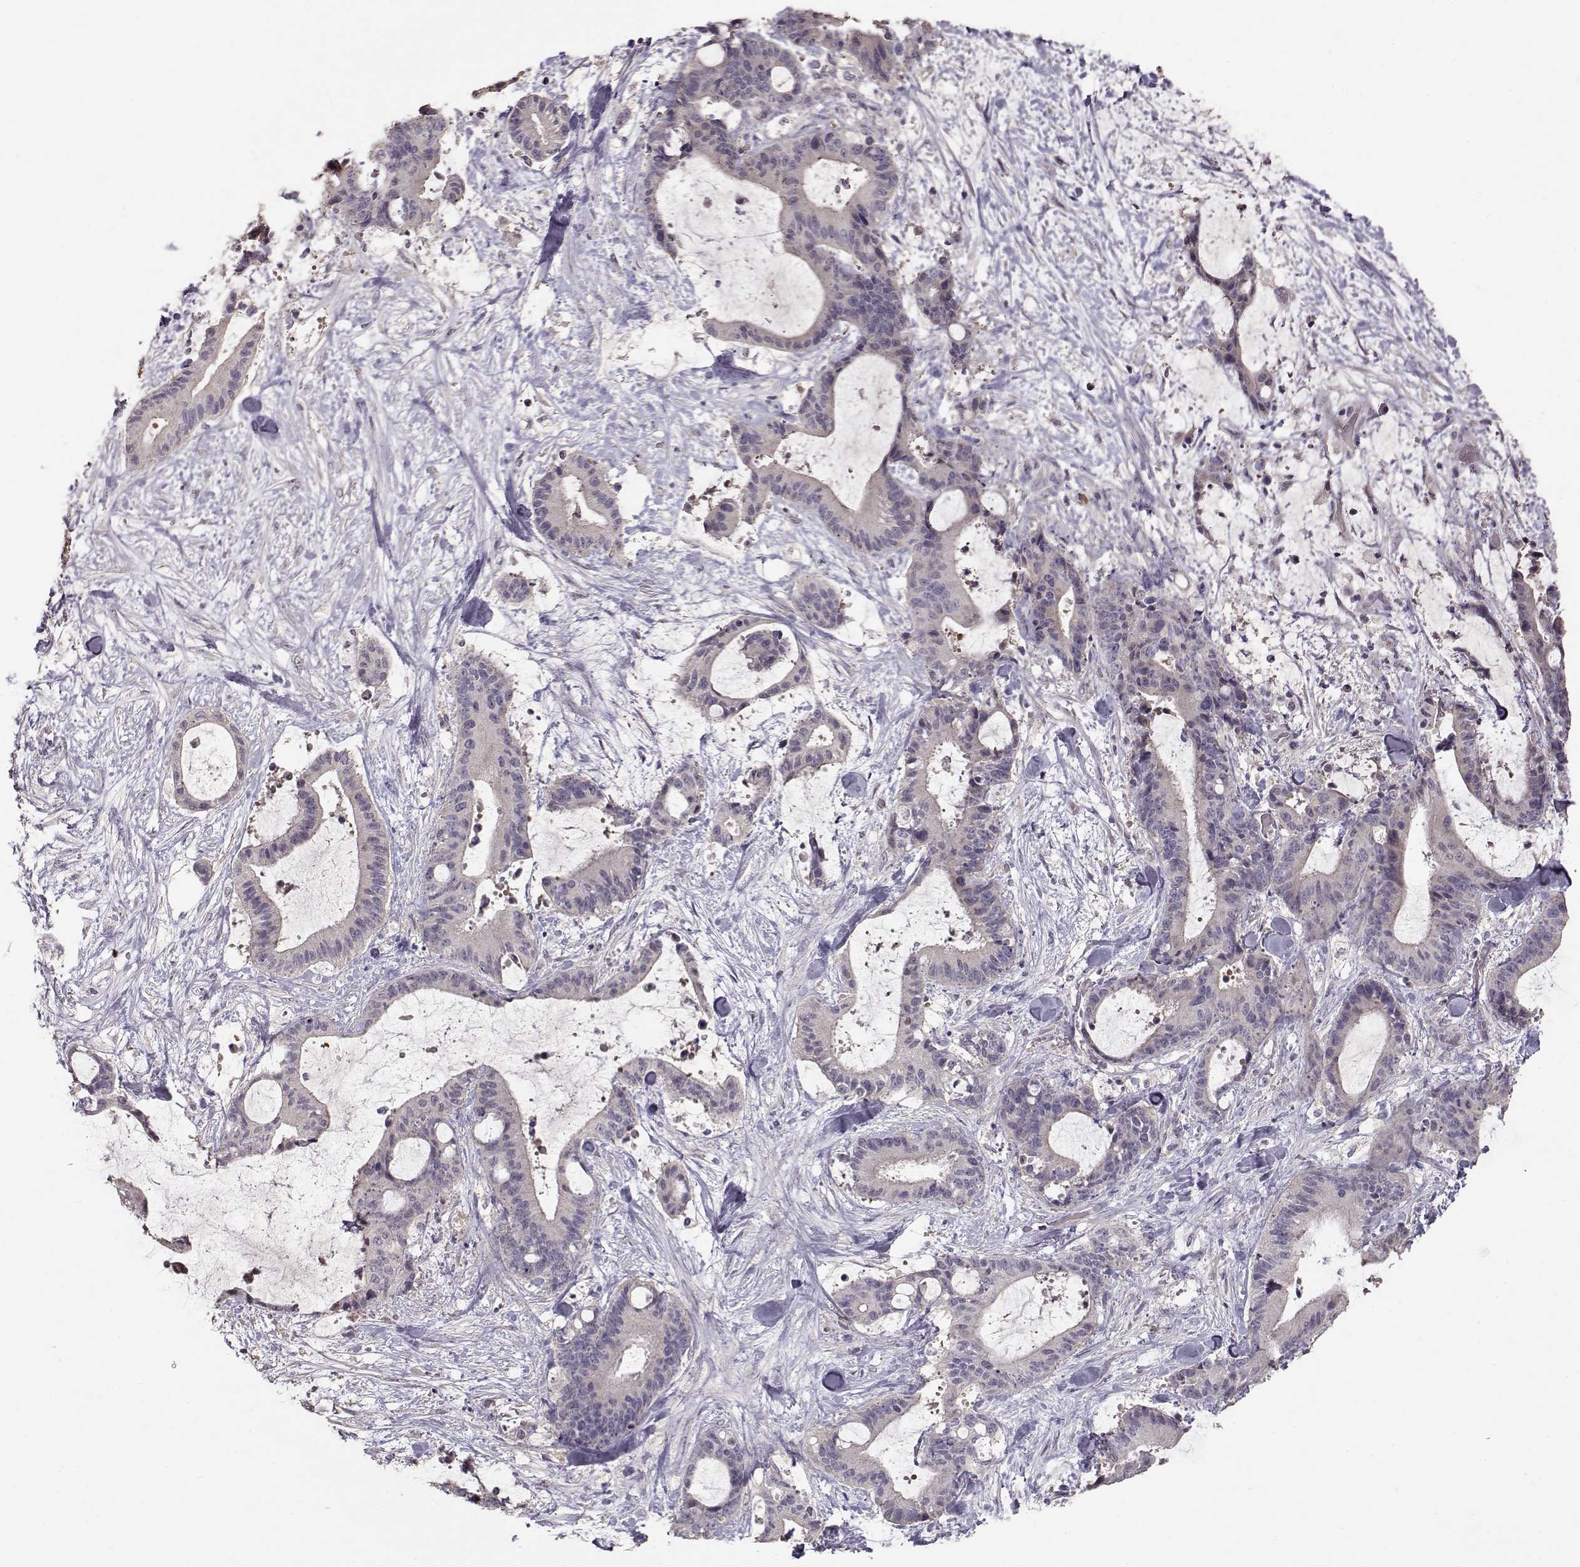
{"staining": {"intensity": "negative", "quantity": "none", "location": "none"}, "tissue": "liver cancer", "cell_type": "Tumor cells", "image_type": "cancer", "snomed": [{"axis": "morphology", "description": "Cholangiocarcinoma"}, {"axis": "topography", "description": "Liver"}], "caption": "Immunohistochemical staining of liver cancer demonstrates no significant staining in tumor cells.", "gene": "PMCH", "patient": {"sex": "female", "age": 73}}